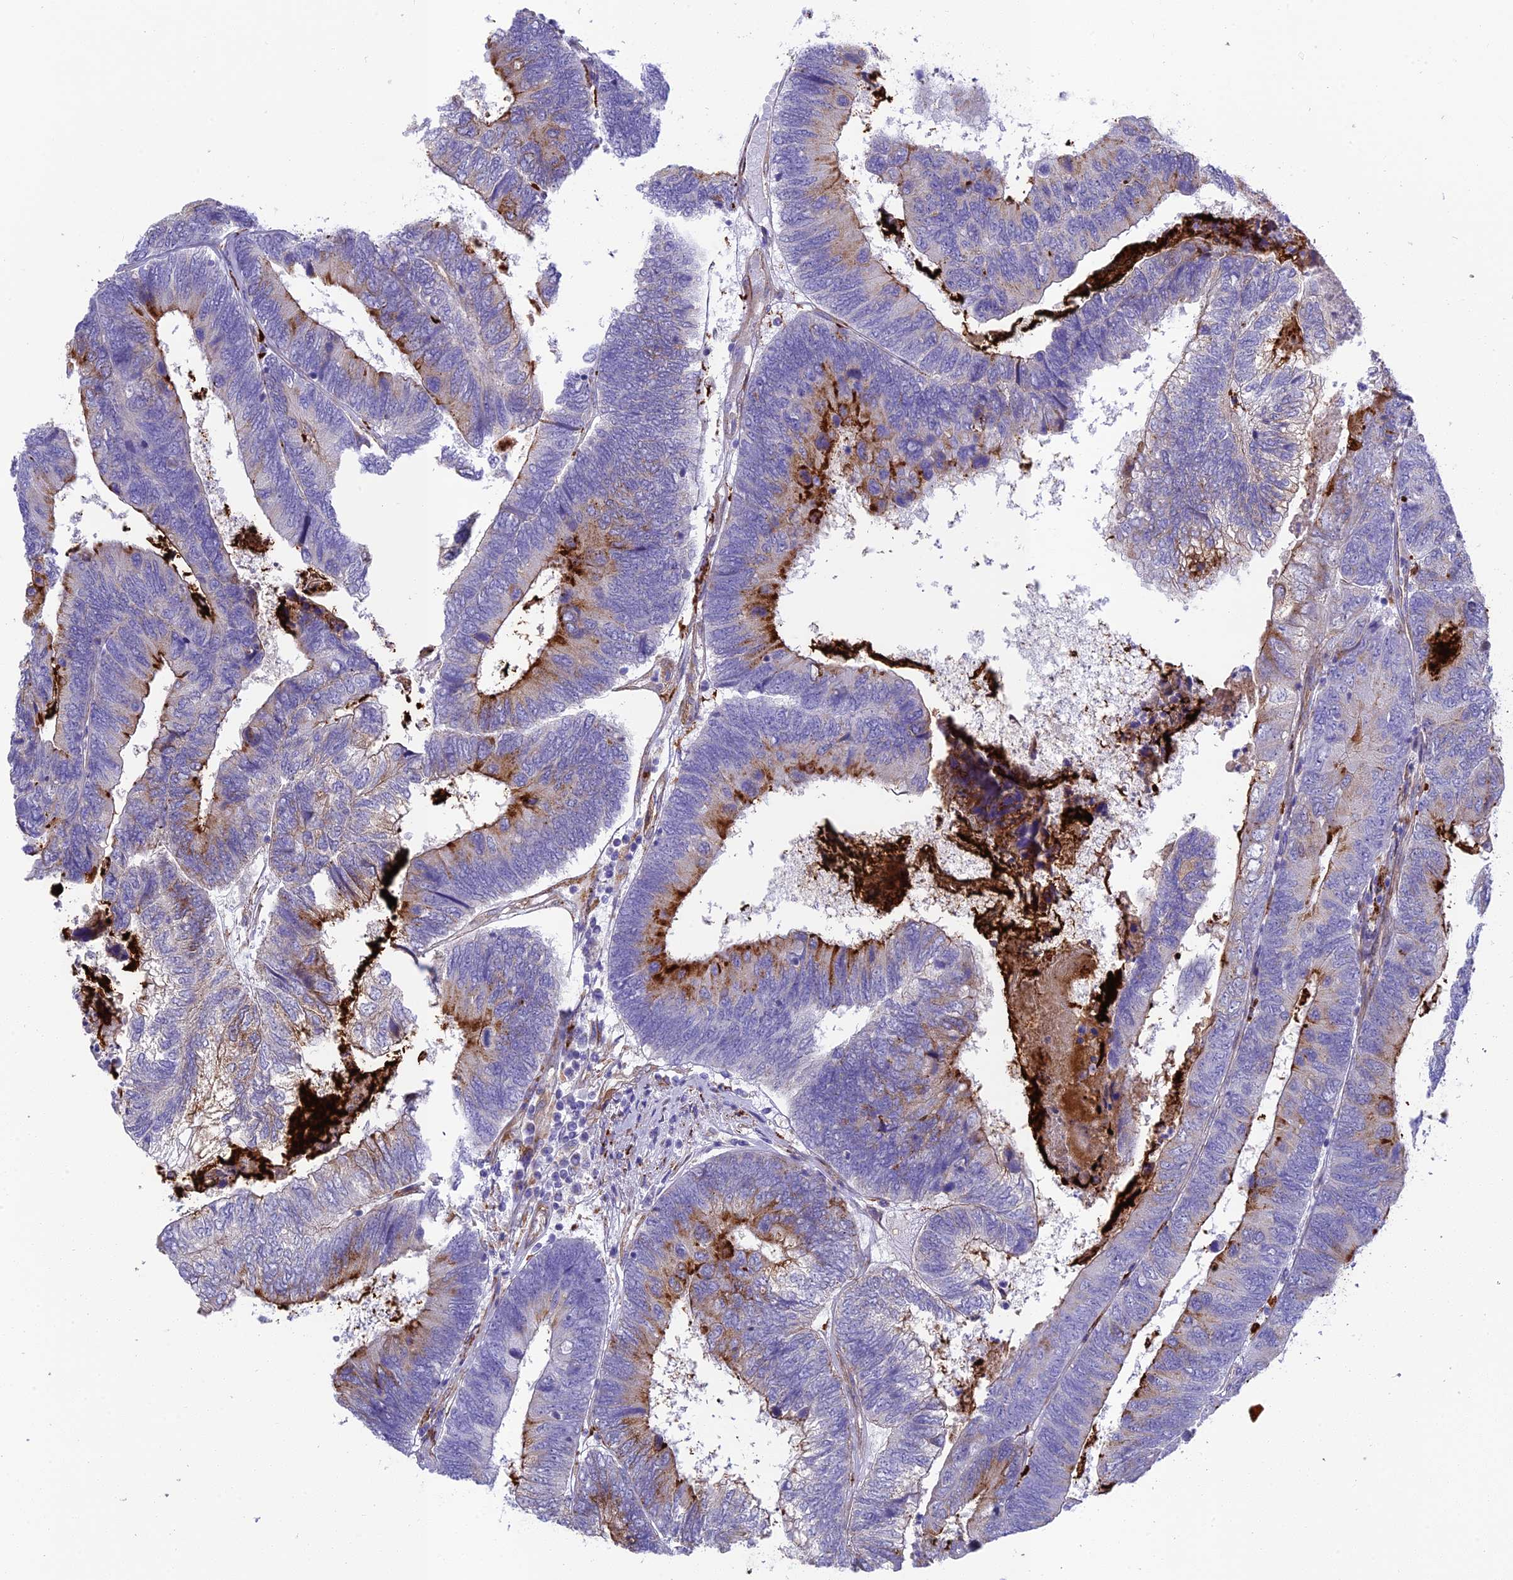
{"staining": {"intensity": "strong", "quantity": "<25%", "location": "cytoplasmic/membranous"}, "tissue": "colorectal cancer", "cell_type": "Tumor cells", "image_type": "cancer", "snomed": [{"axis": "morphology", "description": "Adenocarcinoma, NOS"}, {"axis": "topography", "description": "Colon"}], "caption": "Immunohistochemical staining of human adenocarcinoma (colorectal) demonstrates medium levels of strong cytoplasmic/membranous positivity in about <25% of tumor cells.", "gene": "TNS1", "patient": {"sex": "female", "age": 67}}